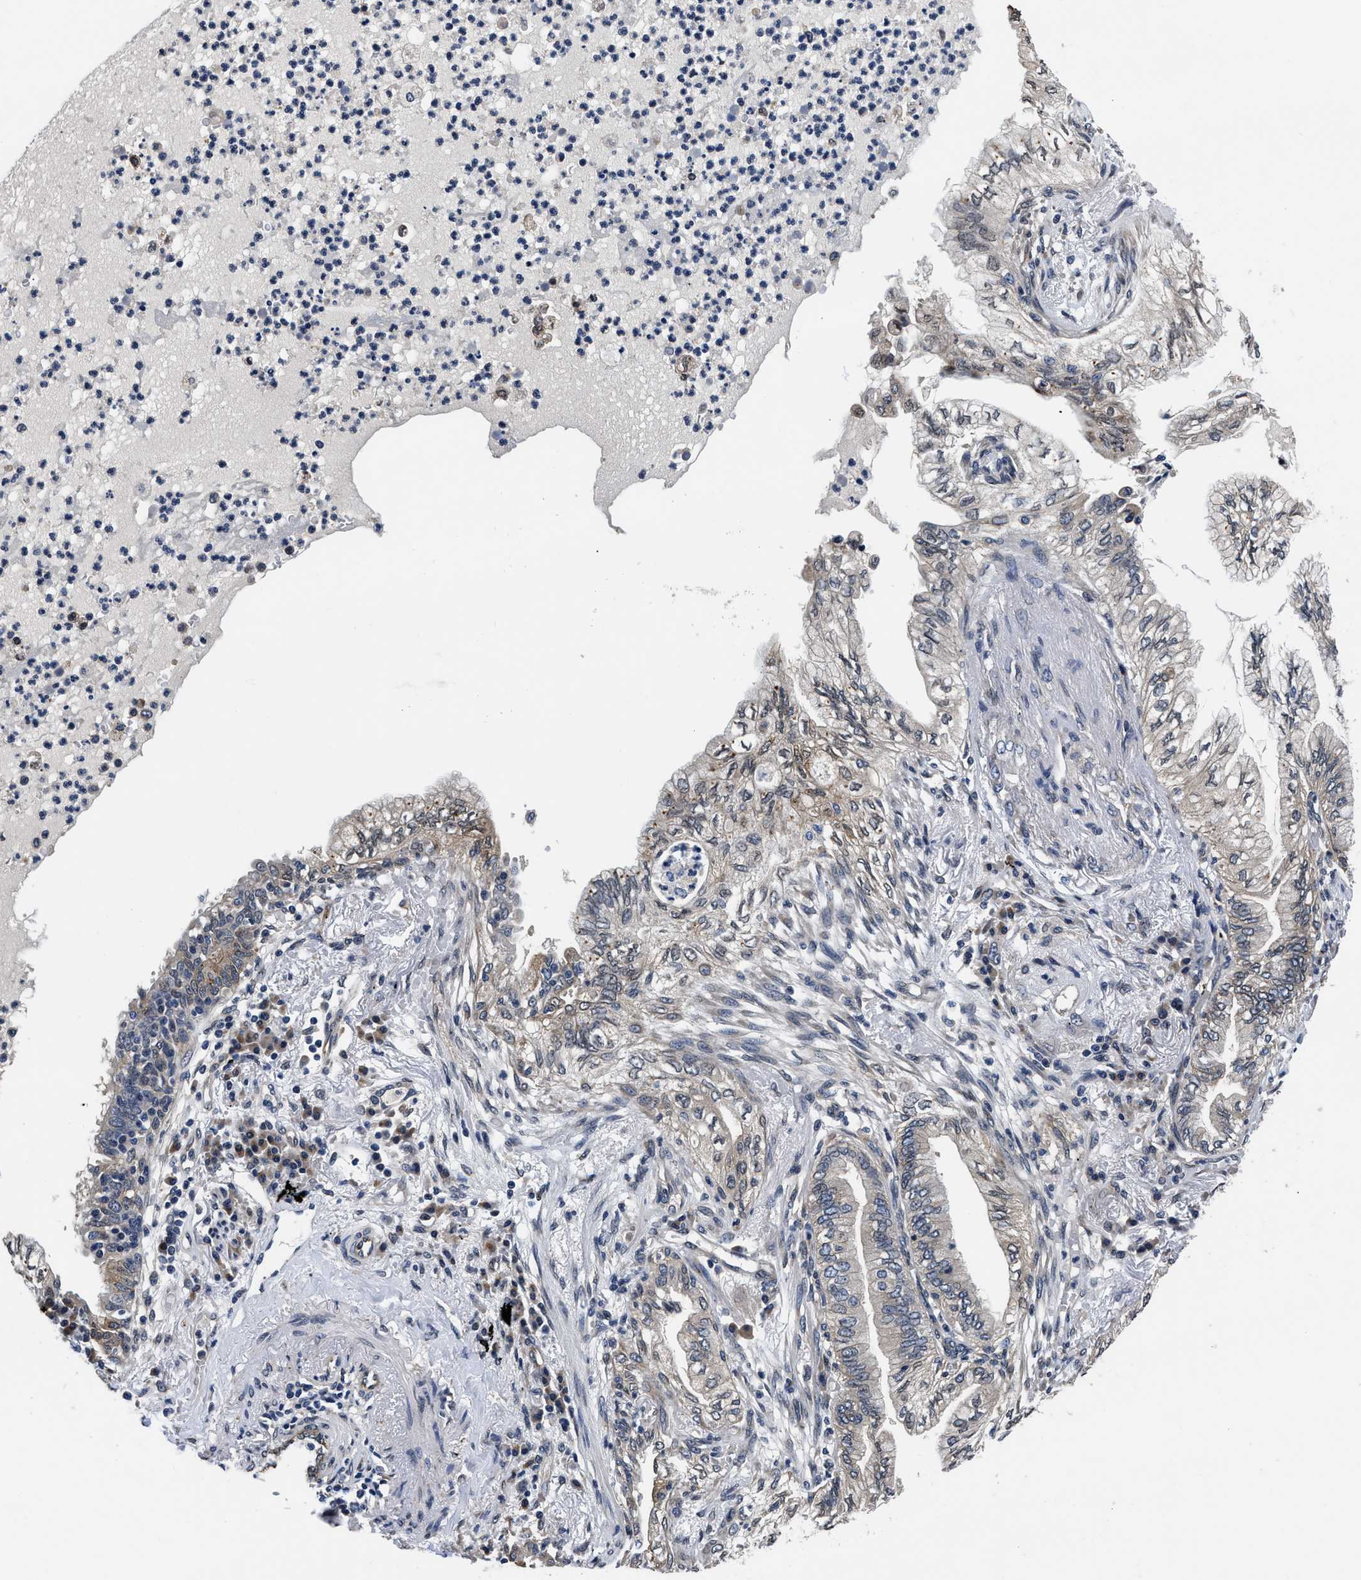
{"staining": {"intensity": "weak", "quantity": "25%-75%", "location": "cytoplasmic/membranous"}, "tissue": "lung cancer", "cell_type": "Tumor cells", "image_type": "cancer", "snomed": [{"axis": "morphology", "description": "Normal tissue, NOS"}, {"axis": "morphology", "description": "Adenocarcinoma, NOS"}, {"axis": "topography", "description": "Bronchus"}, {"axis": "topography", "description": "Lung"}], "caption": "Immunohistochemical staining of adenocarcinoma (lung) demonstrates weak cytoplasmic/membranous protein expression in about 25%-75% of tumor cells.", "gene": "SNX10", "patient": {"sex": "female", "age": 70}}